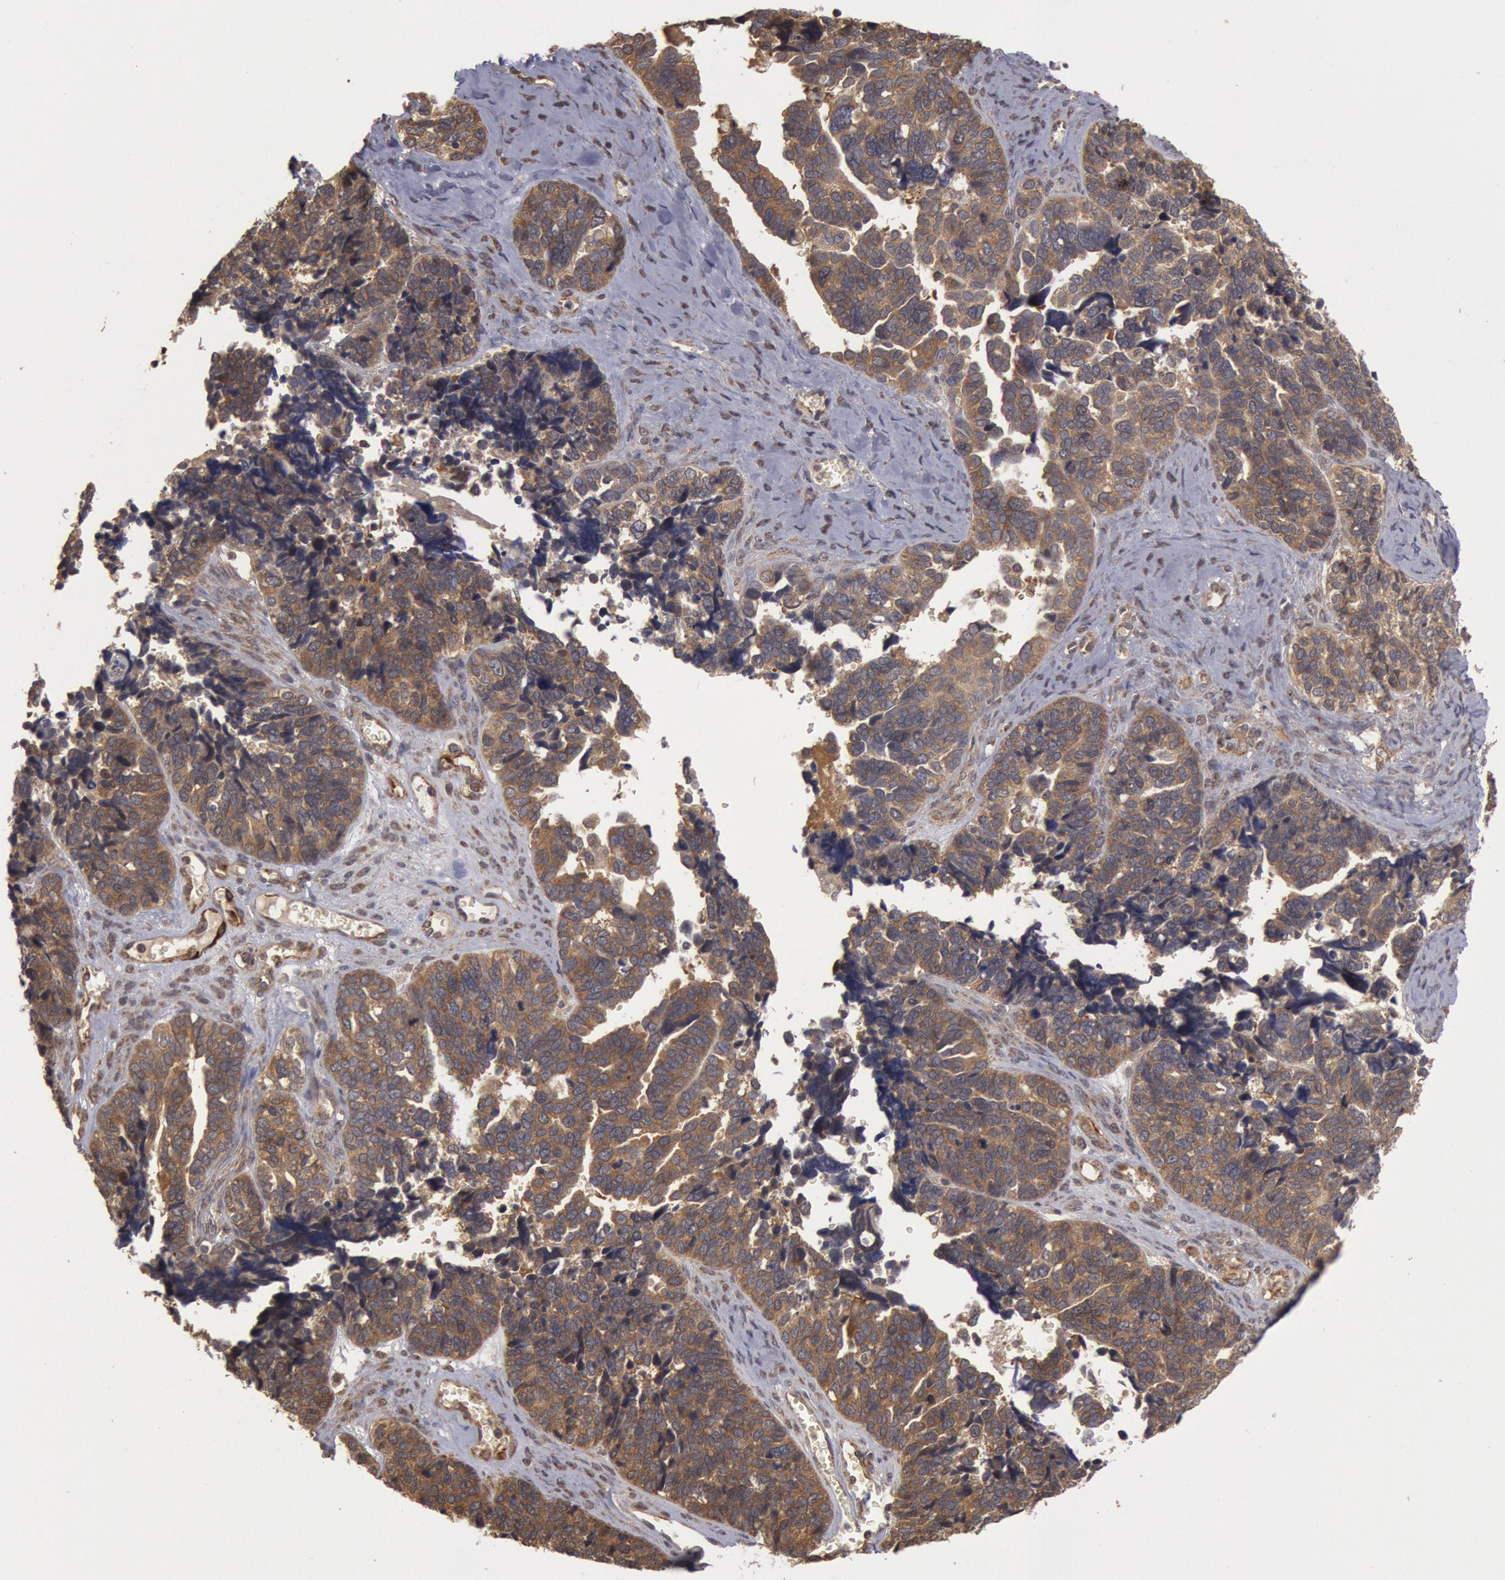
{"staining": {"intensity": "moderate", "quantity": ">75%", "location": "cytoplasmic/membranous"}, "tissue": "ovarian cancer", "cell_type": "Tumor cells", "image_type": "cancer", "snomed": [{"axis": "morphology", "description": "Cystadenocarcinoma, serous, NOS"}, {"axis": "topography", "description": "Ovary"}], "caption": "The histopathology image exhibits staining of ovarian serous cystadenocarcinoma, revealing moderate cytoplasmic/membranous protein expression (brown color) within tumor cells.", "gene": "USP14", "patient": {"sex": "female", "age": 77}}